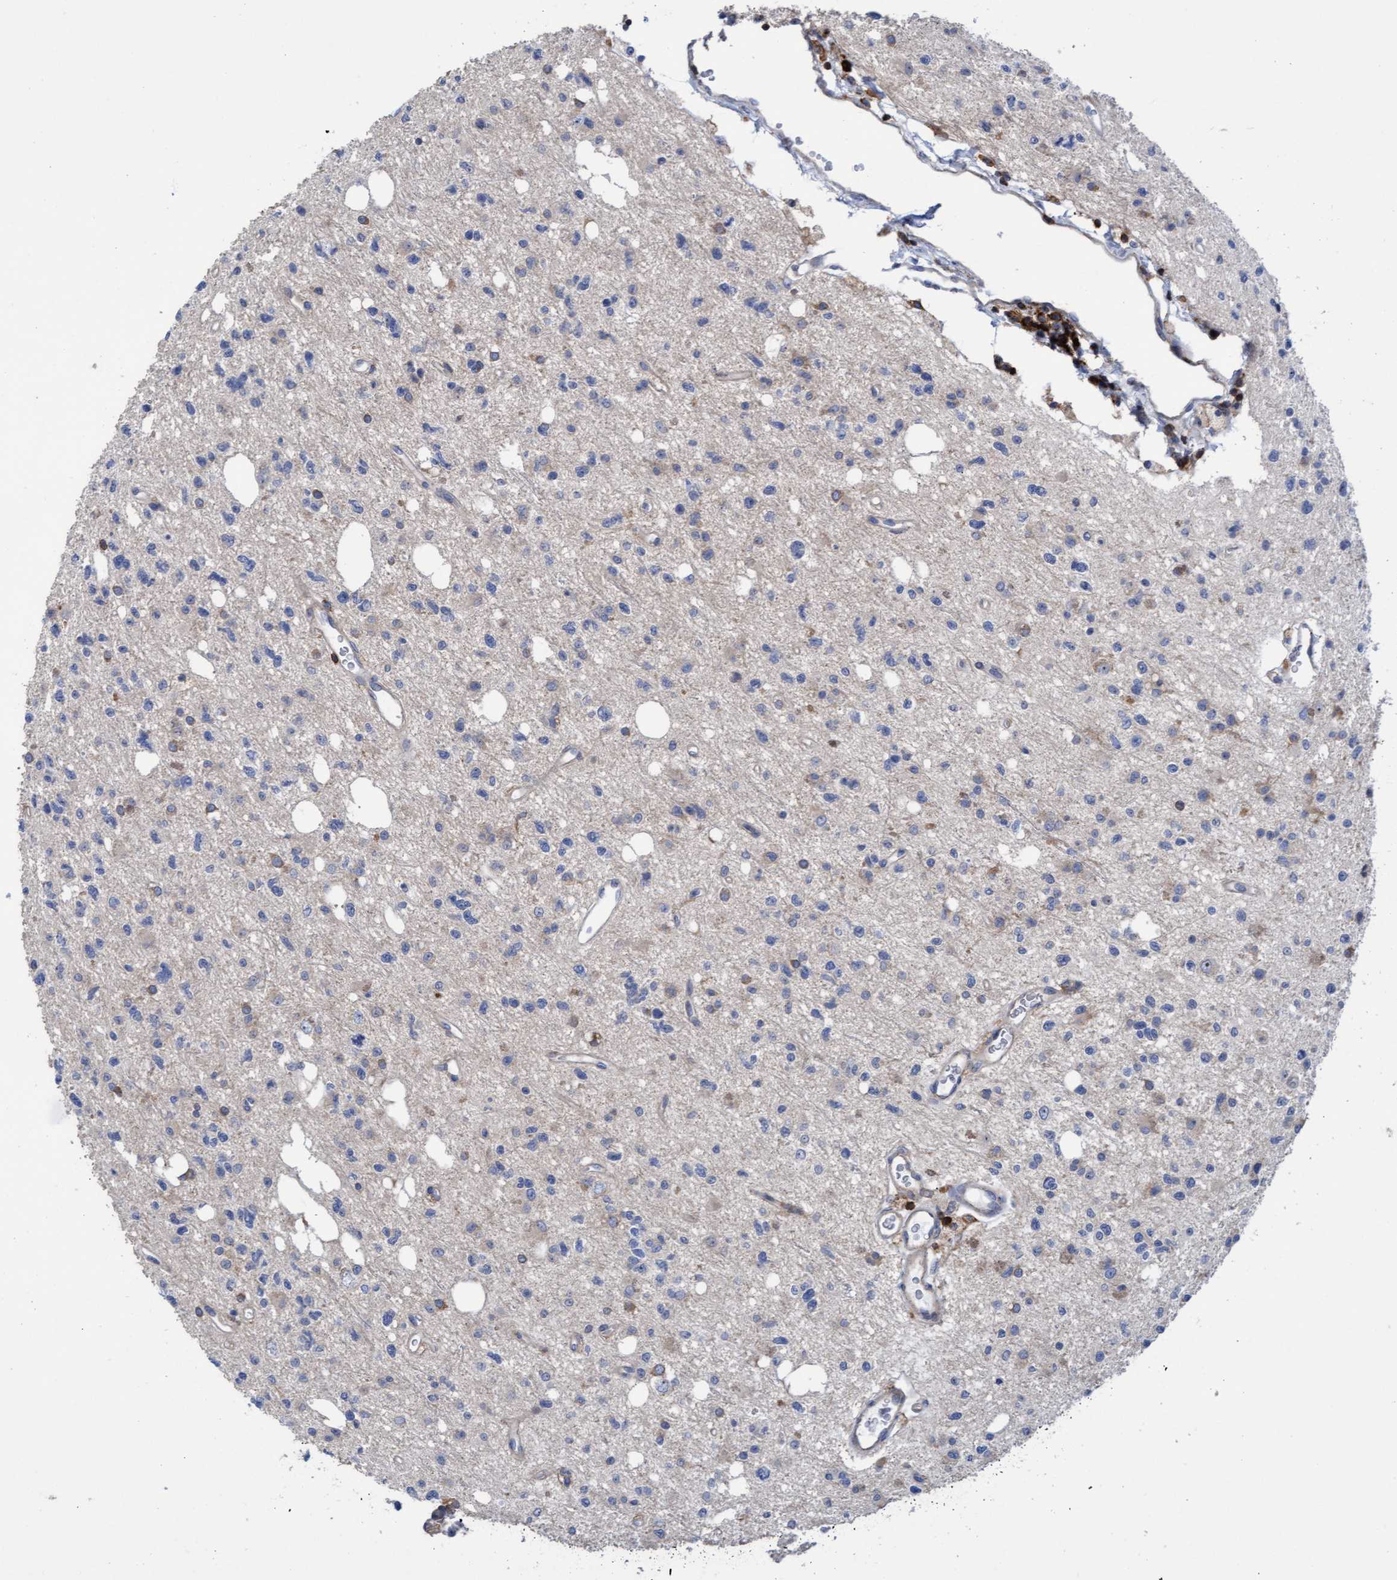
{"staining": {"intensity": "negative", "quantity": "none", "location": "none"}, "tissue": "glioma", "cell_type": "Tumor cells", "image_type": "cancer", "snomed": [{"axis": "morphology", "description": "Glioma, malignant, High grade"}, {"axis": "topography", "description": "Brain"}], "caption": "Malignant high-grade glioma was stained to show a protein in brown. There is no significant positivity in tumor cells.", "gene": "FNBP1", "patient": {"sex": "female", "age": 62}}